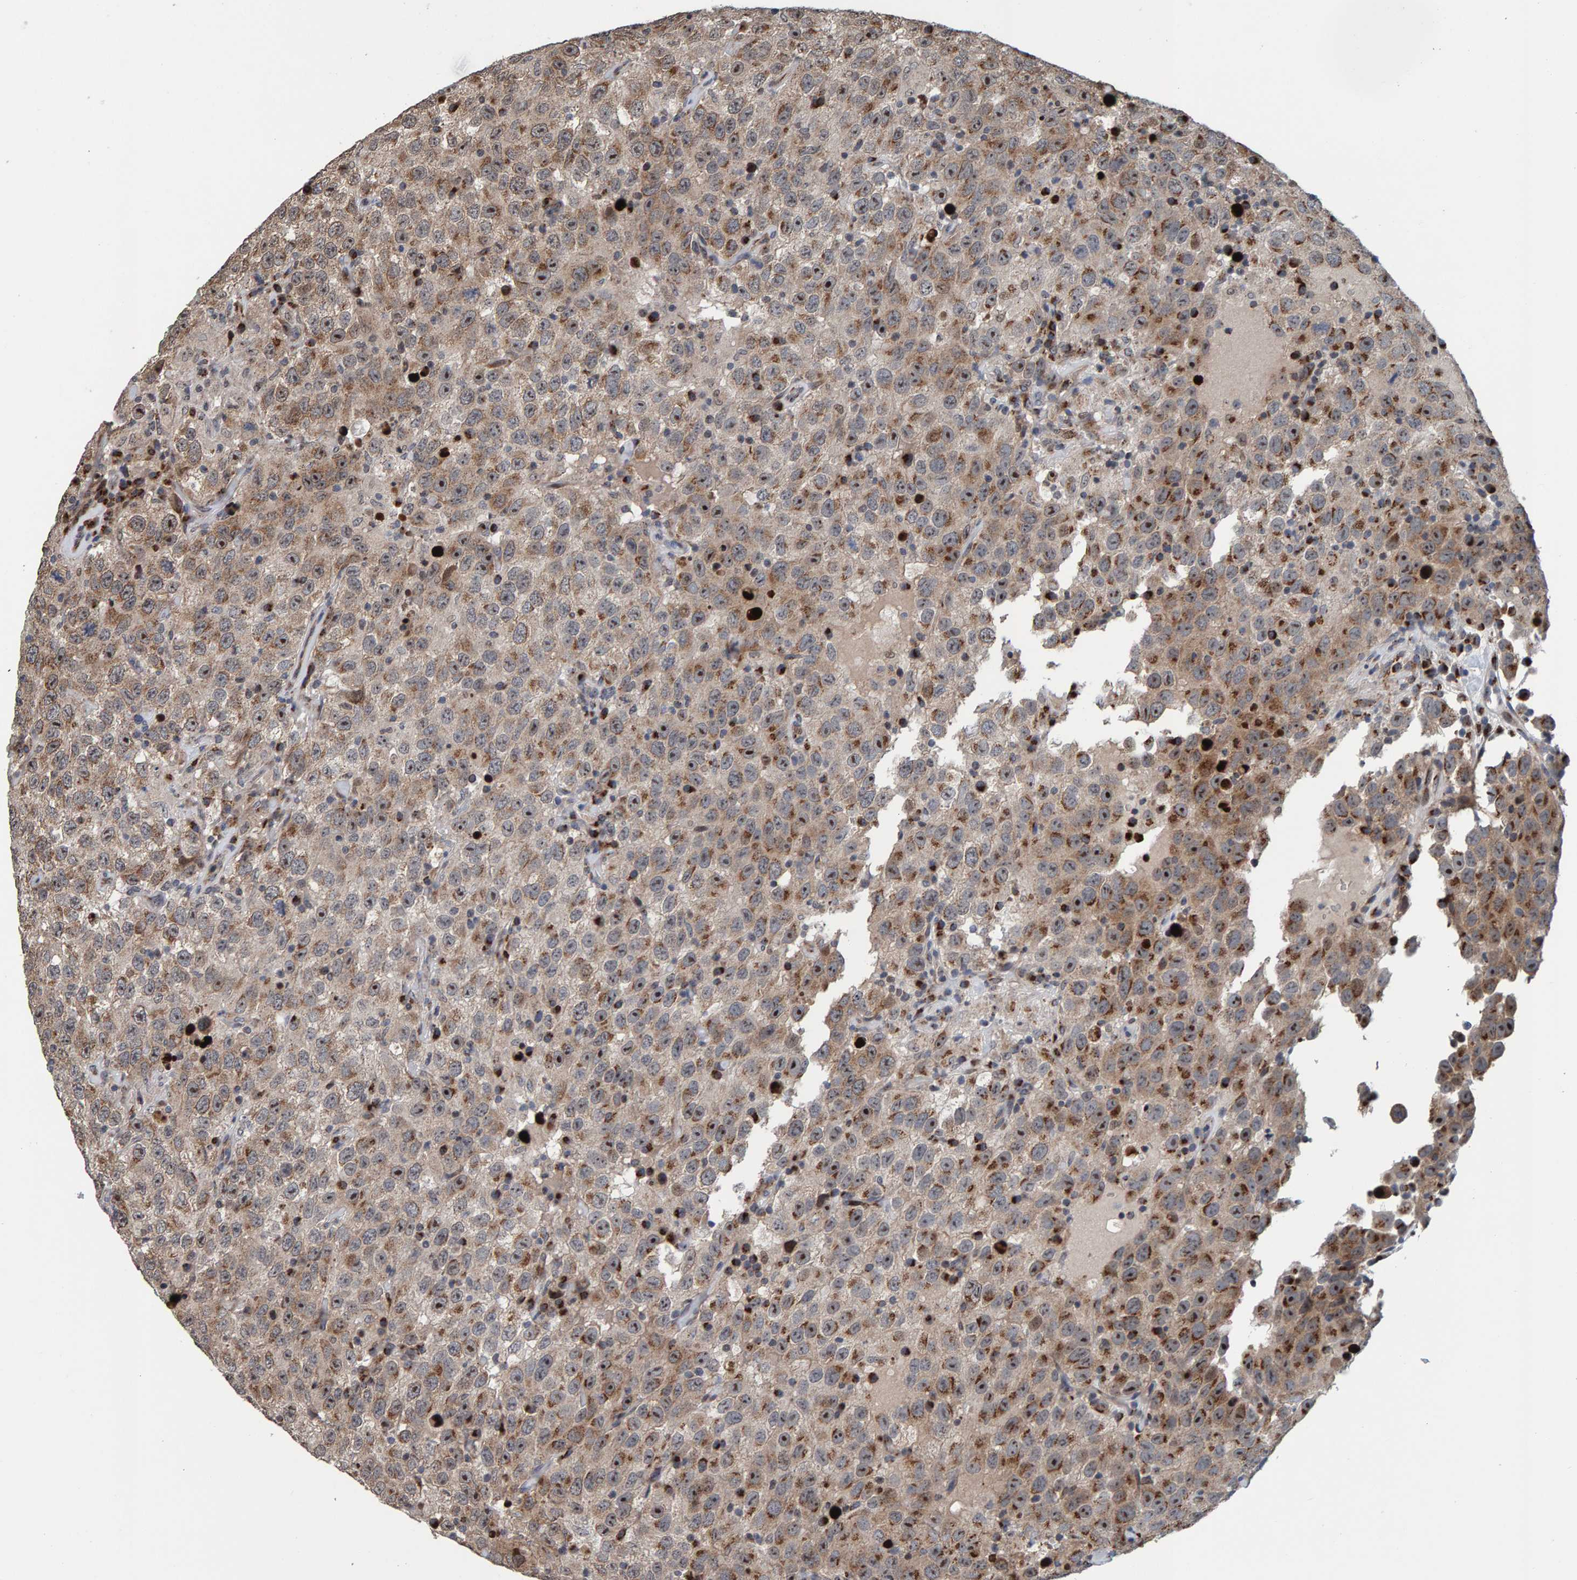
{"staining": {"intensity": "weak", "quantity": ">75%", "location": "cytoplasmic/membranous,nuclear"}, "tissue": "testis cancer", "cell_type": "Tumor cells", "image_type": "cancer", "snomed": [{"axis": "morphology", "description": "Seminoma, NOS"}, {"axis": "topography", "description": "Testis"}], "caption": "Protein staining of seminoma (testis) tissue displays weak cytoplasmic/membranous and nuclear positivity in approximately >75% of tumor cells.", "gene": "CCDC25", "patient": {"sex": "male", "age": 41}}